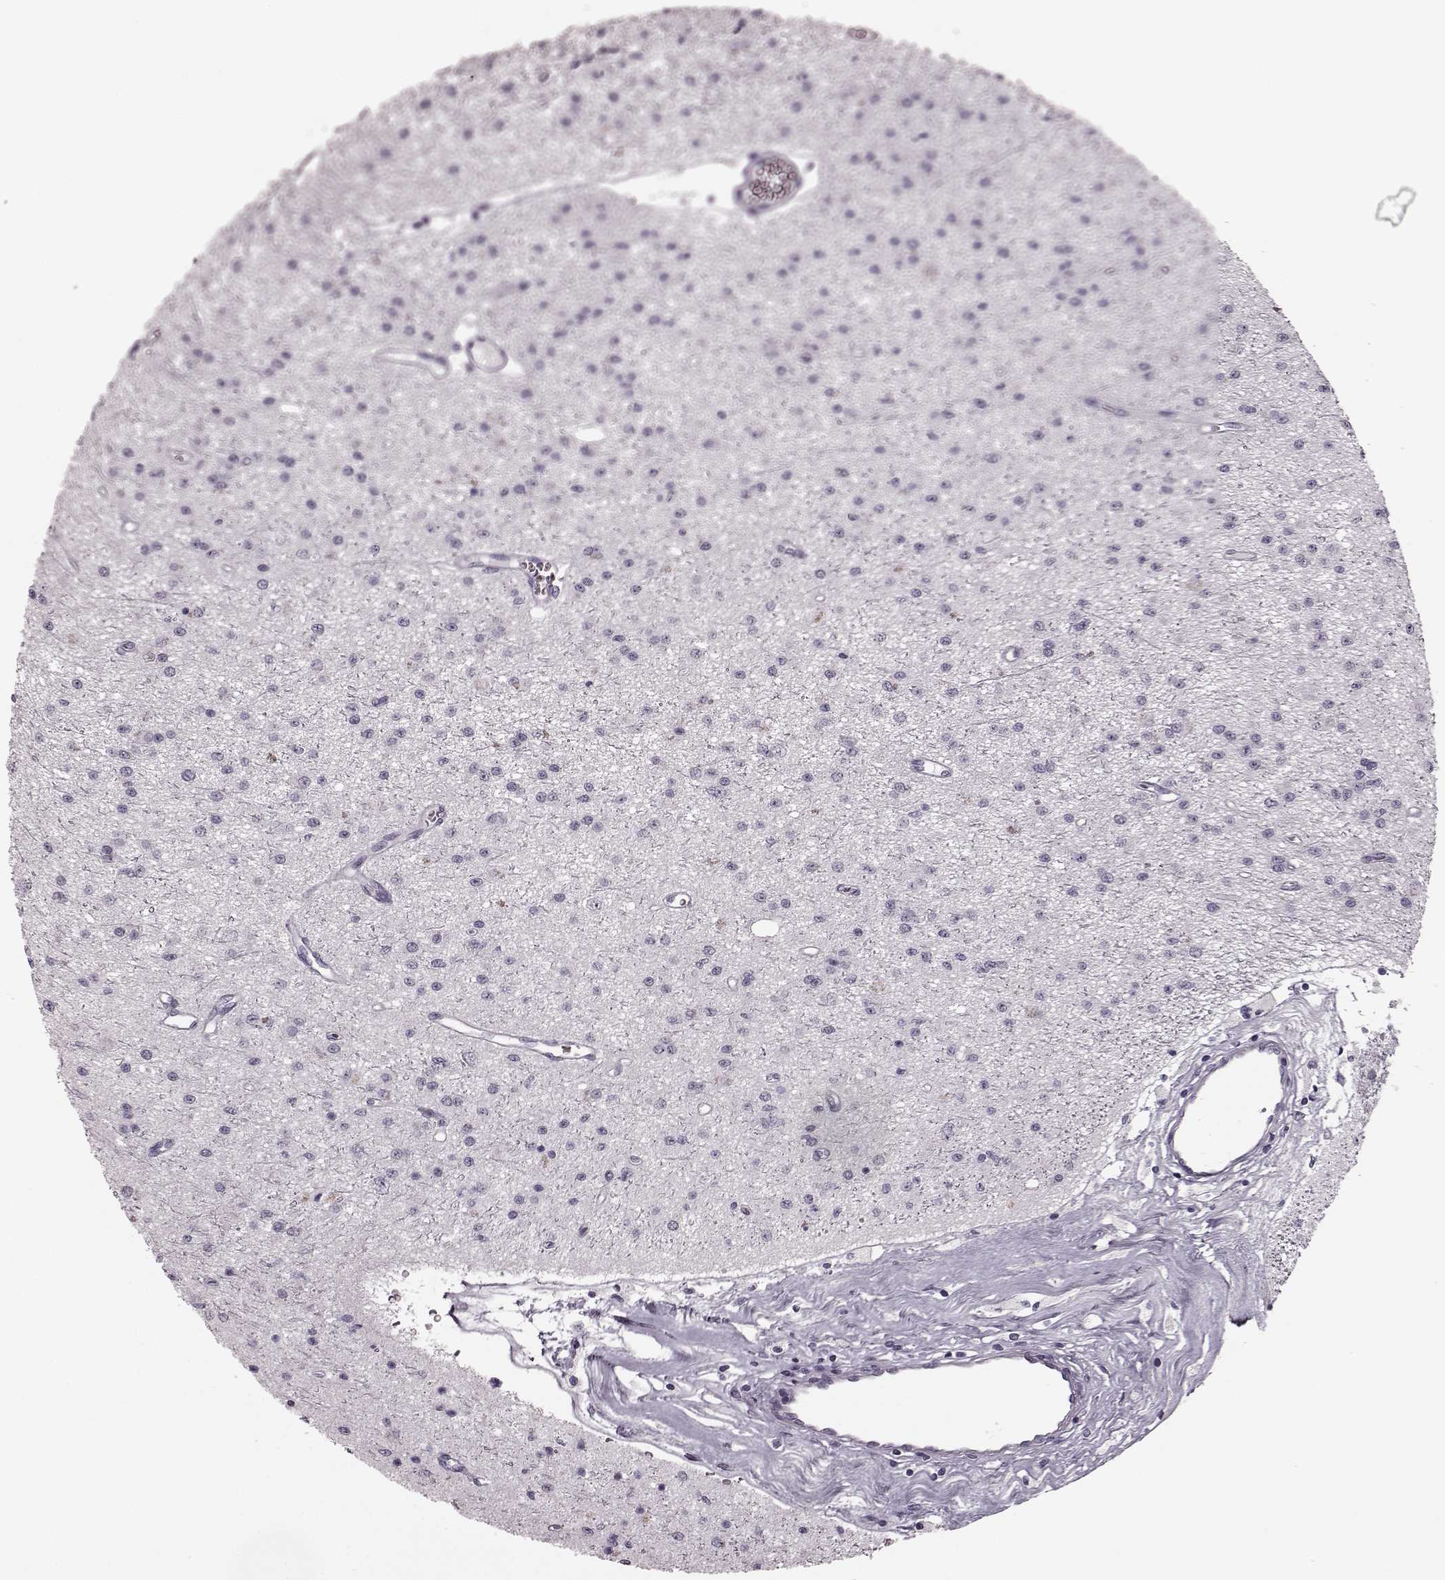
{"staining": {"intensity": "negative", "quantity": "none", "location": "none"}, "tissue": "glioma", "cell_type": "Tumor cells", "image_type": "cancer", "snomed": [{"axis": "morphology", "description": "Glioma, malignant, Low grade"}, {"axis": "topography", "description": "Brain"}], "caption": "Immunohistochemistry (IHC) of malignant glioma (low-grade) shows no positivity in tumor cells.", "gene": "TRPM1", "patient": {"sex": "female", "age": 45}}